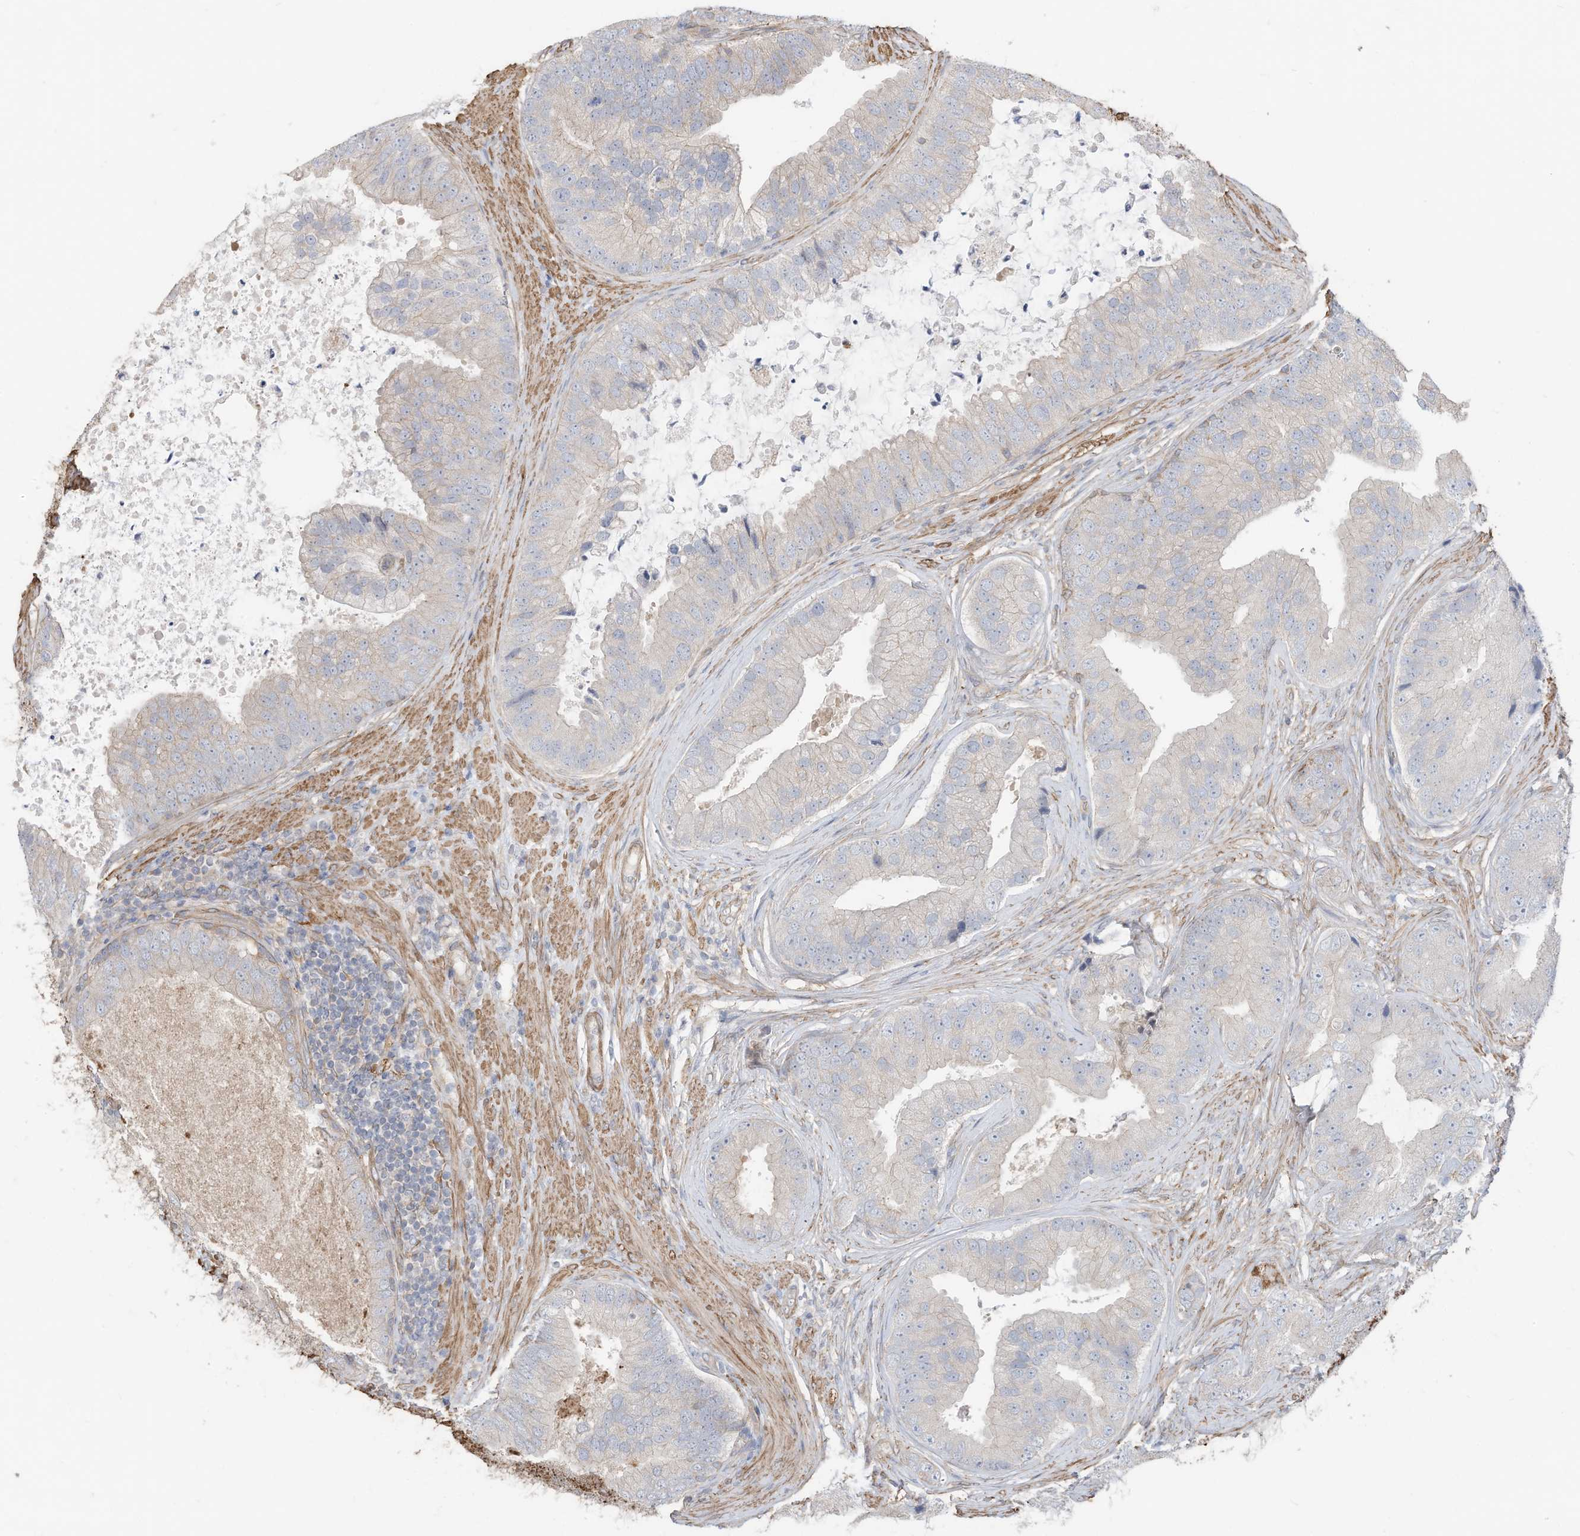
{"staining": {"intensity": "negative", "quantity": "none", "location": "none"}, "tissue": "prostate cancer", "cell_type": "Tumor cells", "image_type": "cancer", "snomed": [{"axis": "morphology", "description": "Adenocarcinoma, High grade"}, {"axis": "topography", "description": "Prostate"}], "caption": "Immunohistochemistry histopathology image of neoplastic tissue: human prostate cancer (adenocarcinoma (high-grade)) stained with DAB (3,3'-diaminobenzidine) displays no significant protein expression in tumor cells.", "gene": "SLC17A7", "patient": {"sex": "male", "age": 70}}